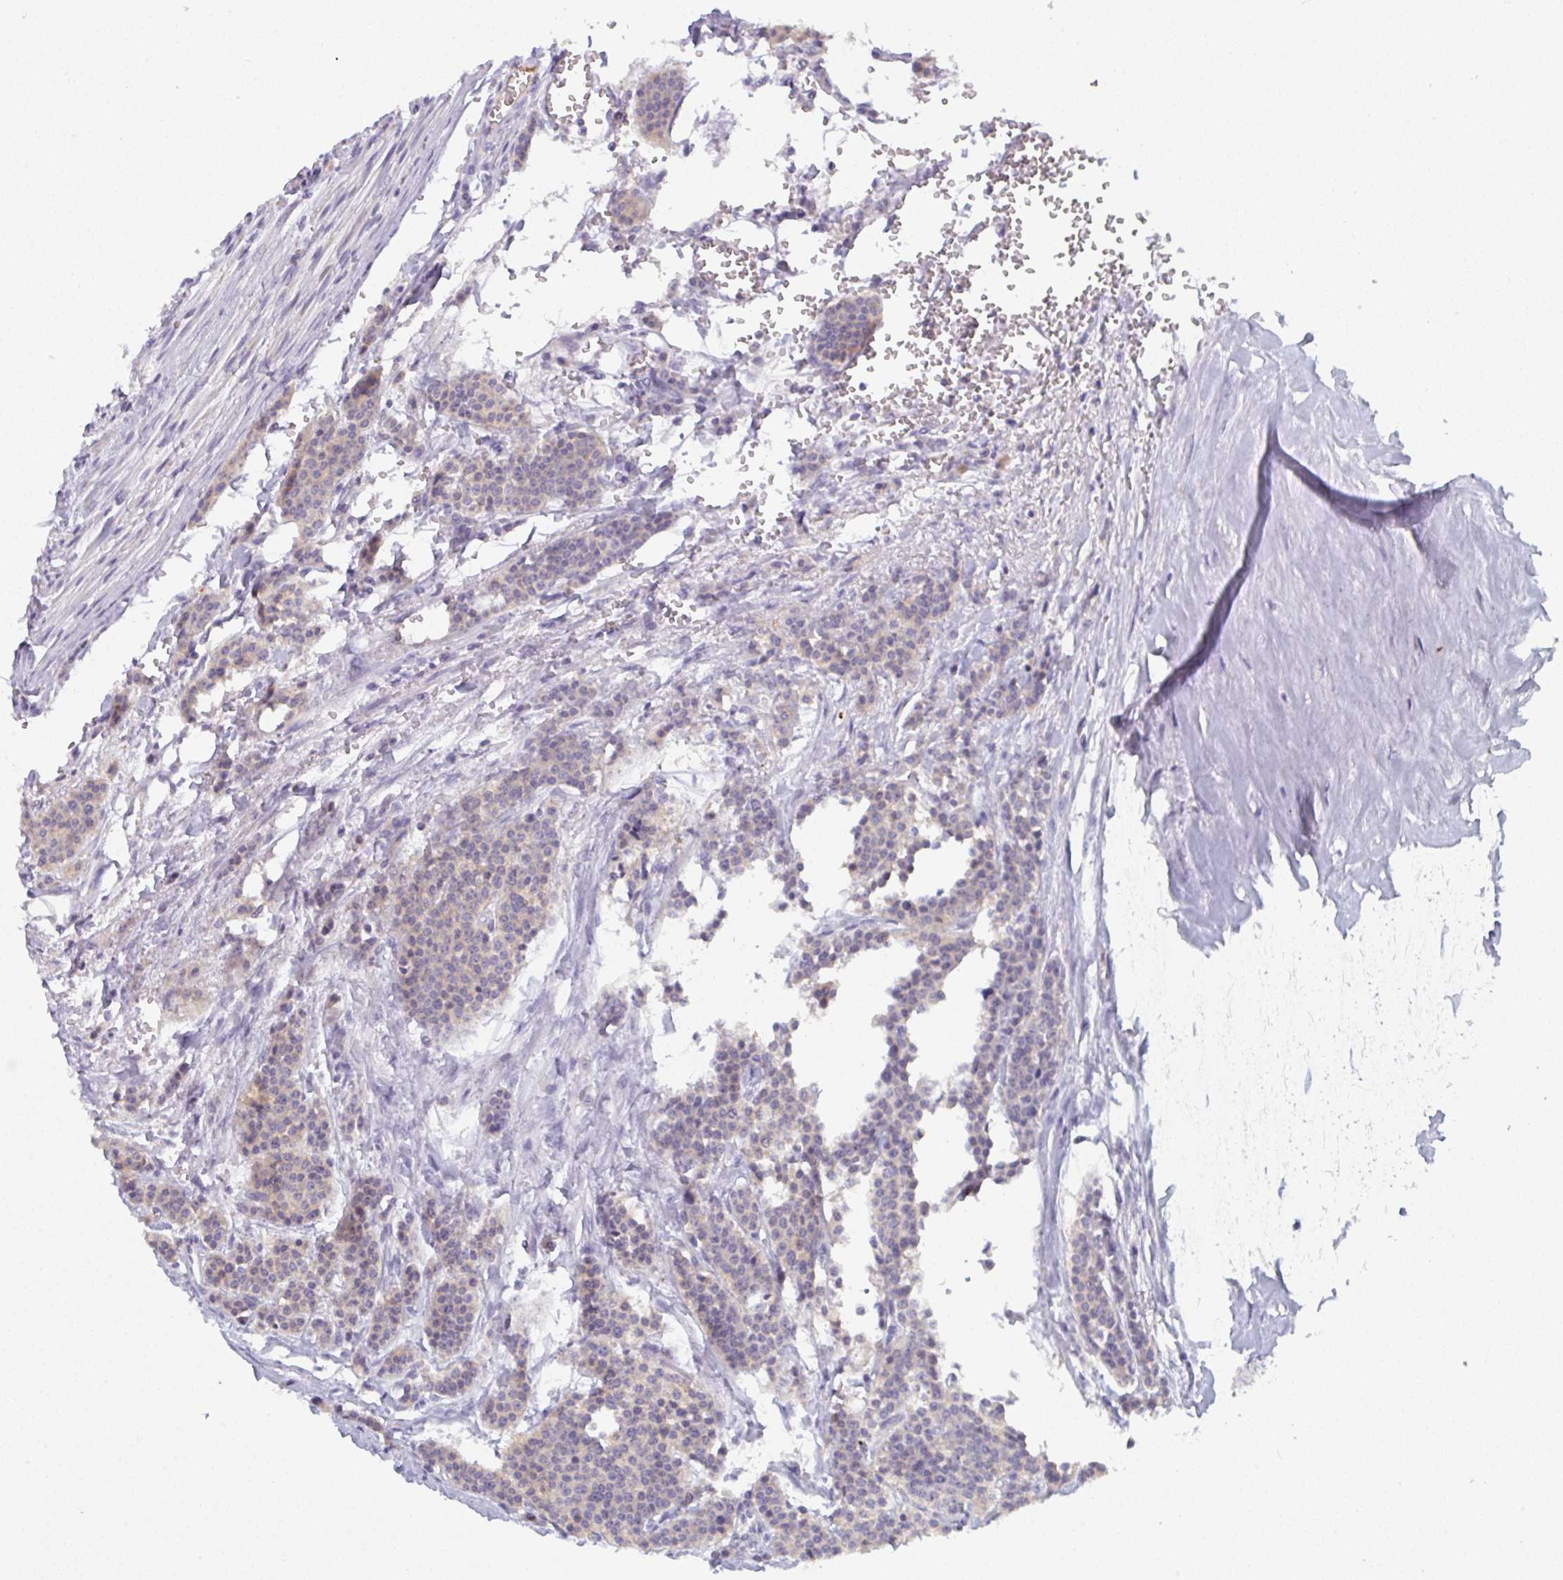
{"staining": {"intensity": "weak", "quantity": "<25%", "location": "cytoplasmic/membranous"}, "tissue": "carcinoid", "cell_type": "Tumor cells", "image_type": "cancer", "snomed": [{"axis": "morphology", "description": "Carcinoid, malignant, NOS"}, {"axis": "topography", "description": "Small intestine"}], "caption": "A high-resolution photomicrograph shows immunohistochemistry staining of carcinoid (malignant), which shows no significant expression in tumor cells. (DAB immunohistochemistry (IHC) with hematoxylin counter stain).", "gene": "HGFAC", "patient": {"sex": "male", "age": 63}}